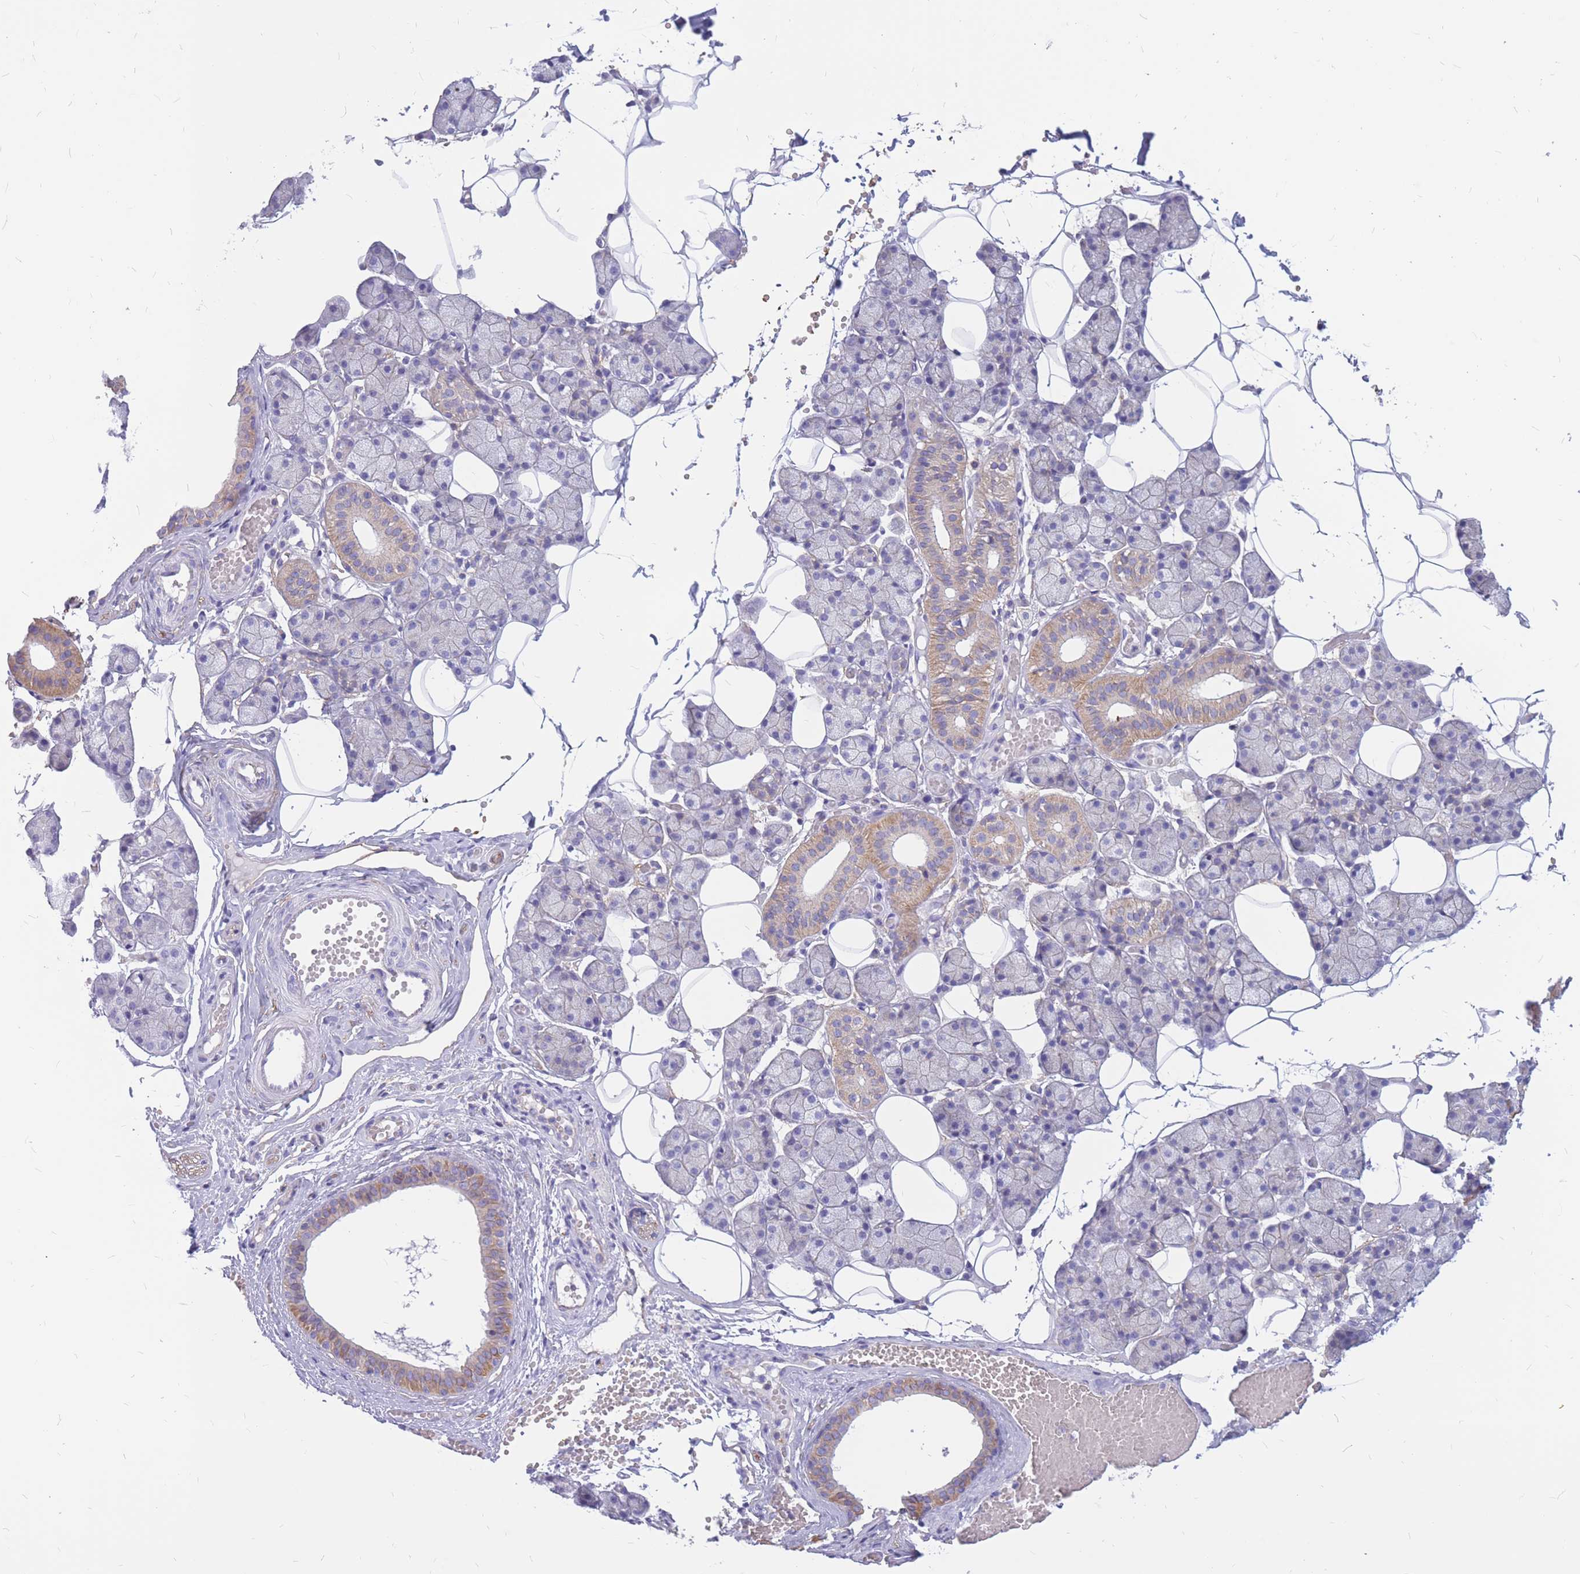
{"staining": {"intensity": "moderate", "quantity": "<25%", "location": "cytoplasmic/membranous"}, "tissue": "salivary gland", "cell_type": "Glandular cells", "image_type": "normal", "snomed": [{"axis": "morphology", "description": "Normal tissue, NOS"}, {"axis": "topography", "description": "Salivary gland"}], "caption": "Brown immunohistochemical staining in normal salivary gland demonstrates moderate cytoplasmic/membranous expression in about <25% of glandular cells. The protein is shown in brown color, while the nuclei are stained blue.", "gene": "ADD2", "patient": {"sex": "female", "age": 33}}